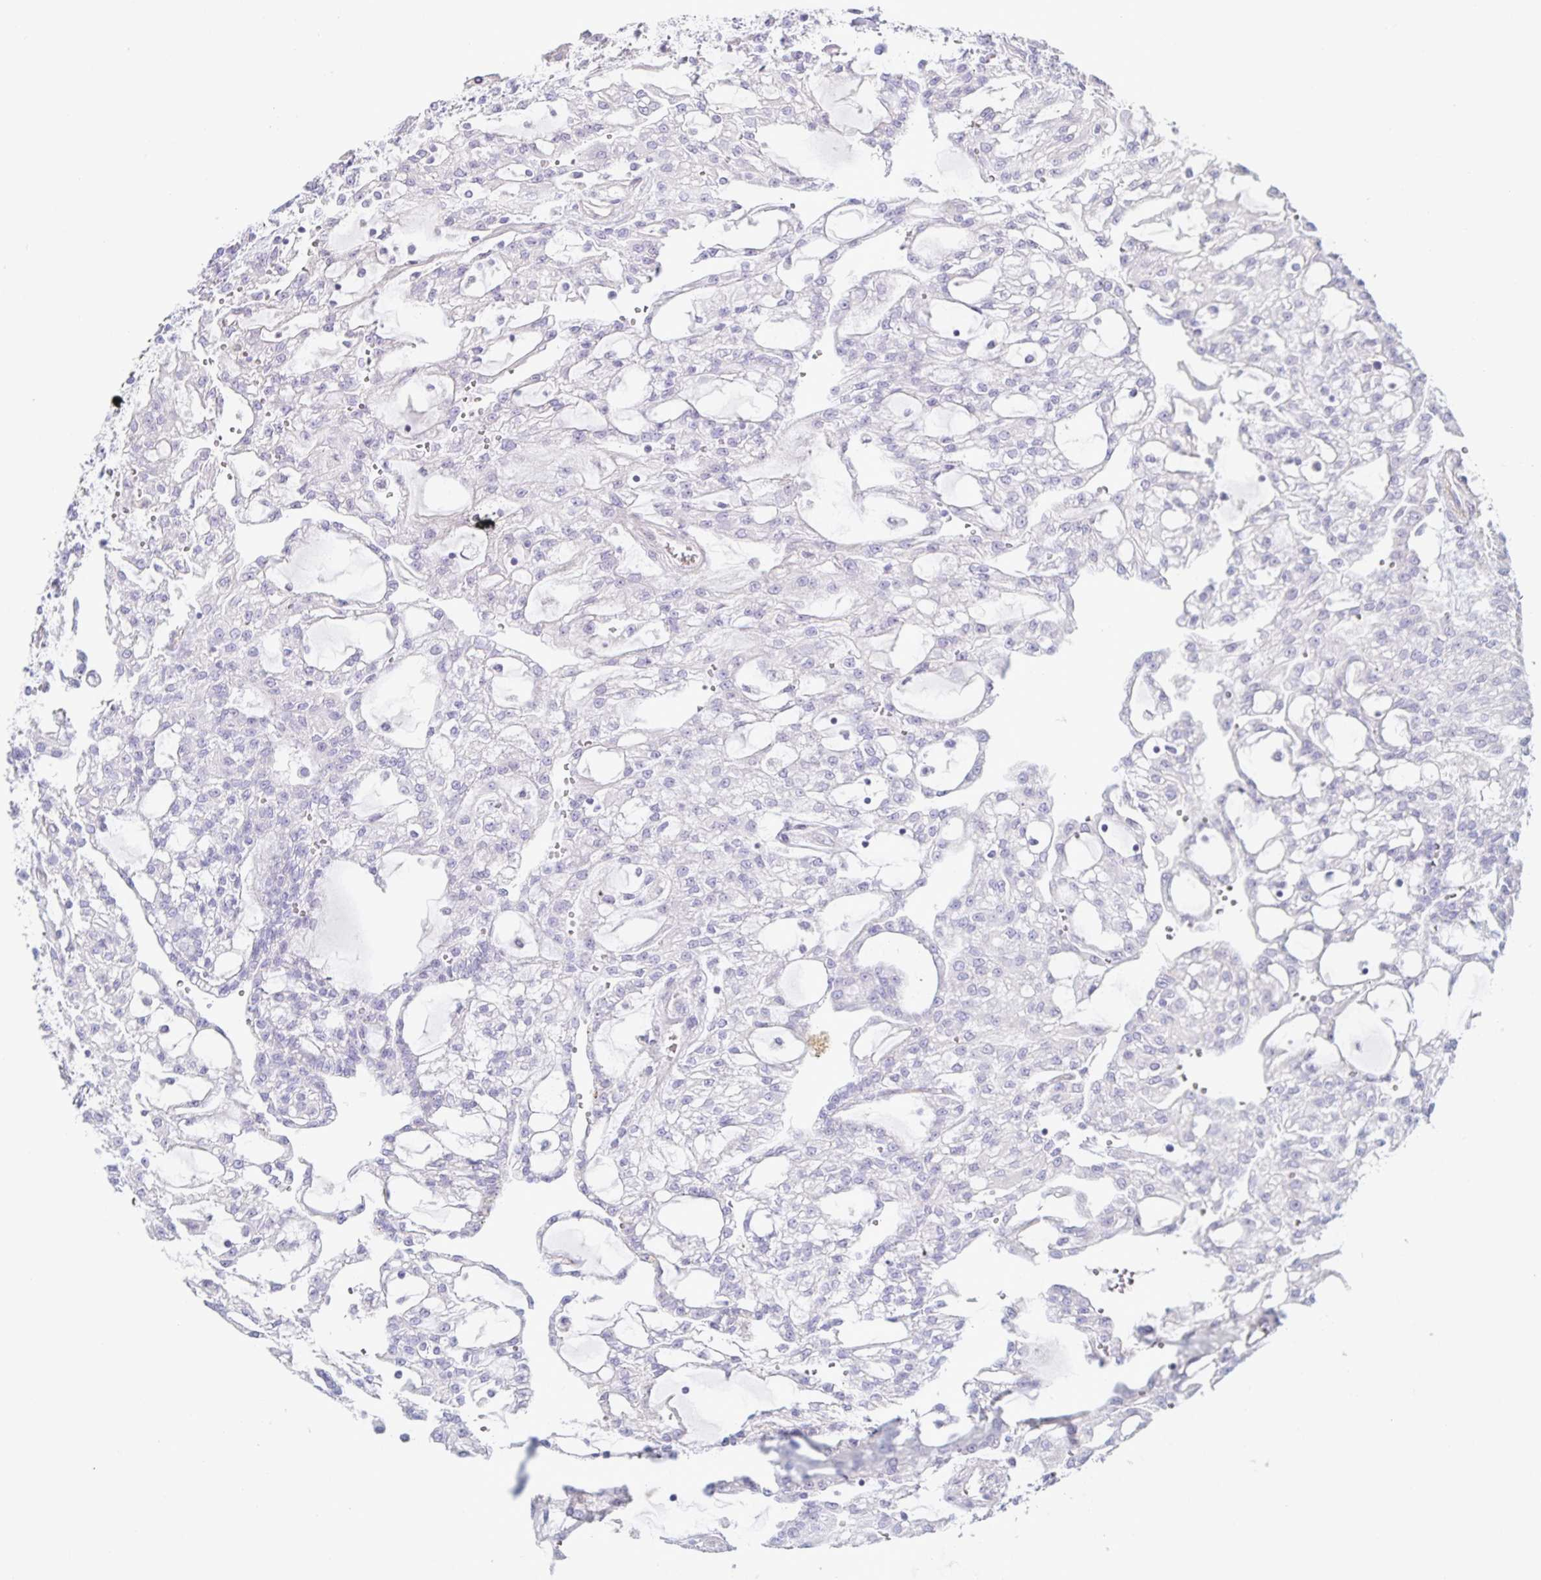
{"staining": {"intensity": "negative", "quantity": "none", "location": "none"}, "tissue": "renal cancer", "cell_type": "Tumor cells", "image_type": "cancer", "snomed": [{"axis": "morphology", "description": "Adenocarcinoma, NOS"}, {"axis": "topography", "description": "Kidney"}], "caption": "There is no significant positivity in tumor cells of renal cancer.", "gene": "SPAG4", "patient": {"sex": "male", "age": 63}}